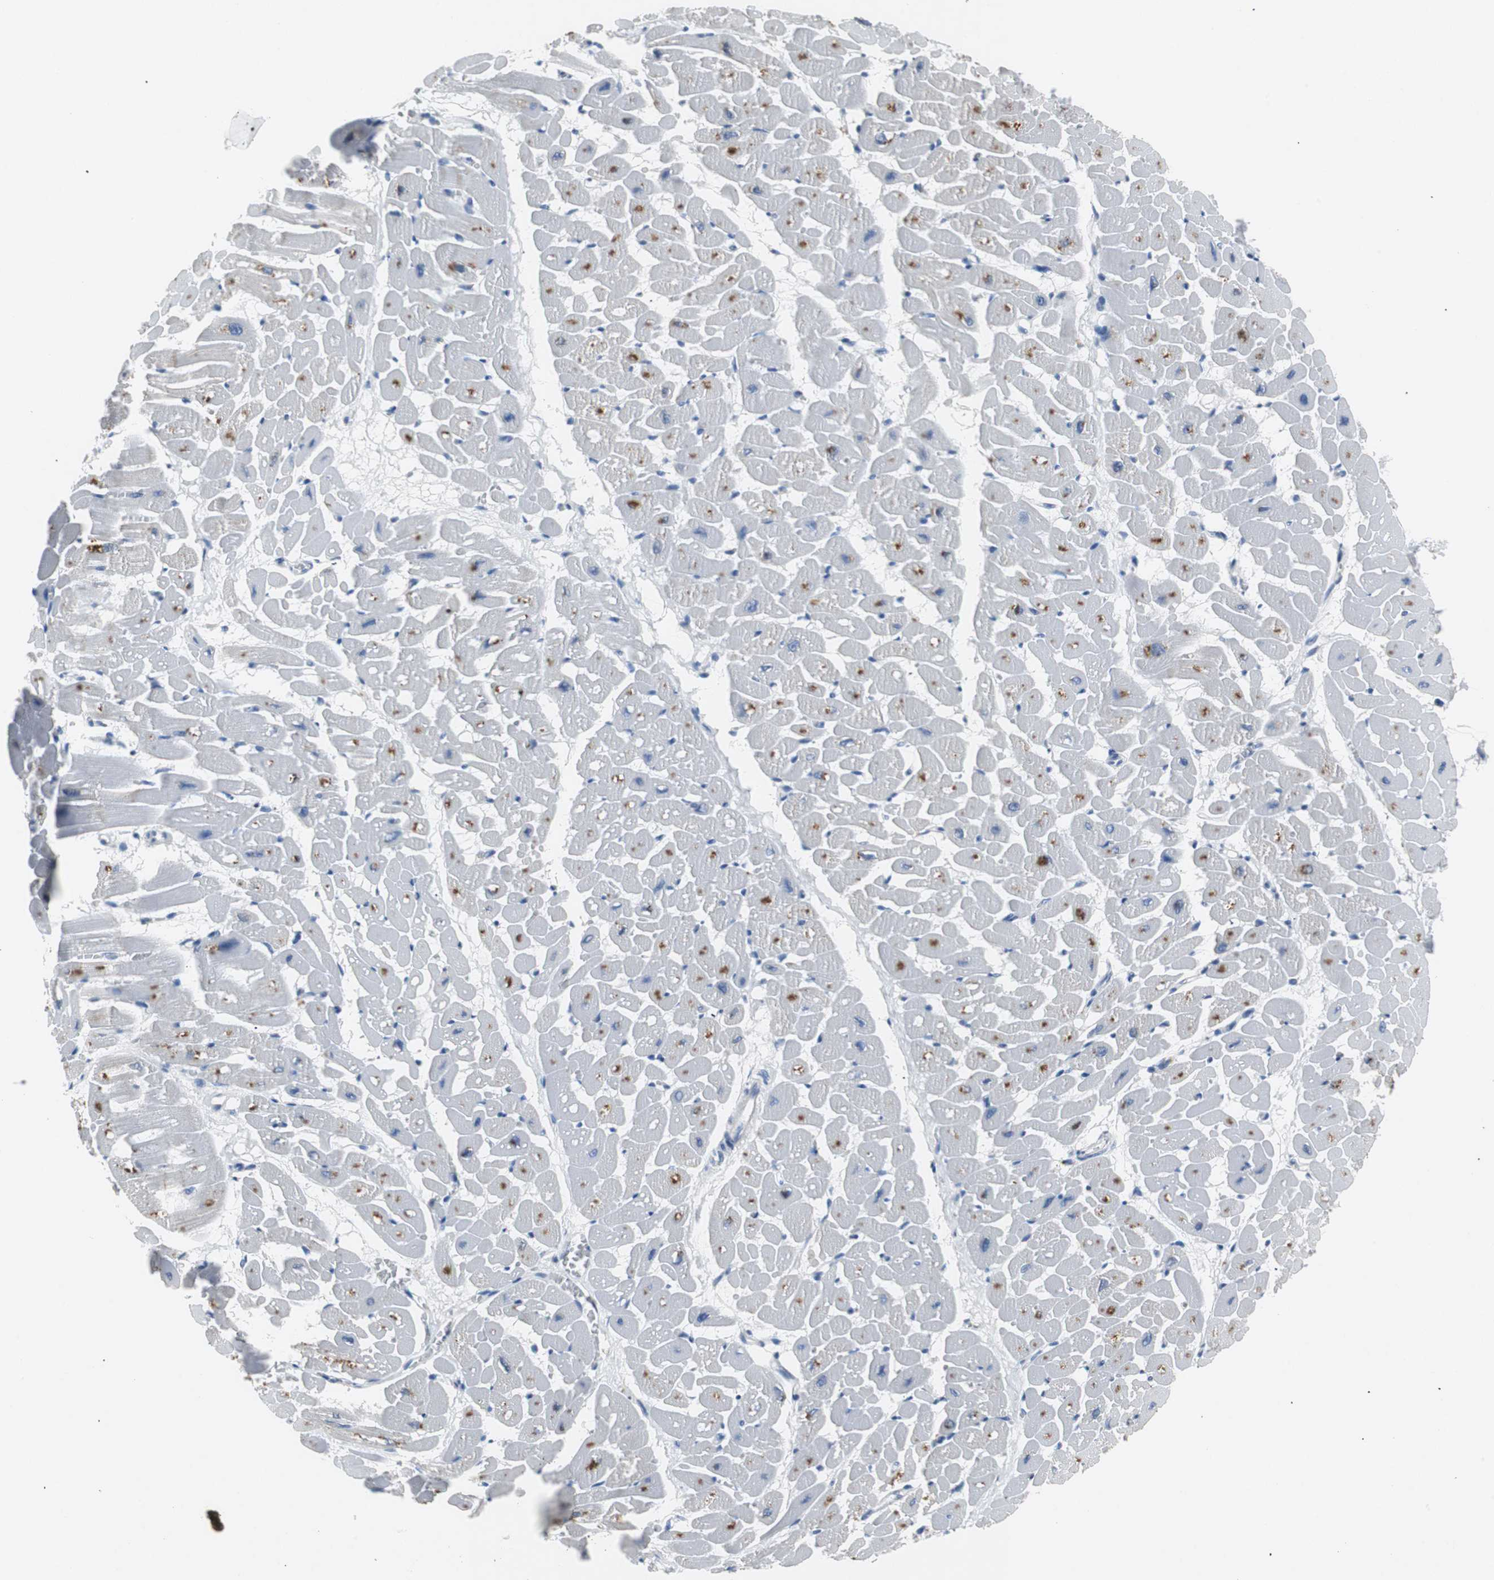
{"staining": {"intensity": "strong", "quantity": "25%-75%", "location": "cytoplasmic/membranous"}, "tissue": "heart muscle", "cell_type": "Cardiomyocytes", "image_type": "normal", "snomed": [{"axis": "morphology", "description": "Normal tissue, NOS"}, {"axis": "topography", "description": "Heart"}], "caption": "Immunohistochemistry (IHC) staining of unremarkable heart muscle, which demonstrates high levels of strong cytoplasmic/membranous positivity in about 25%-75% of cardiomyocytes indicating strong cytoplasmic/membranous protein expression. The staining was performed using DAB (3,3'-diaminobenzidine) (brown) for protein detection and nuclei were counterstained in hematoxylin (blue).", "gene": "LRP2", "patient": {"sex": "male", "age": 45}}